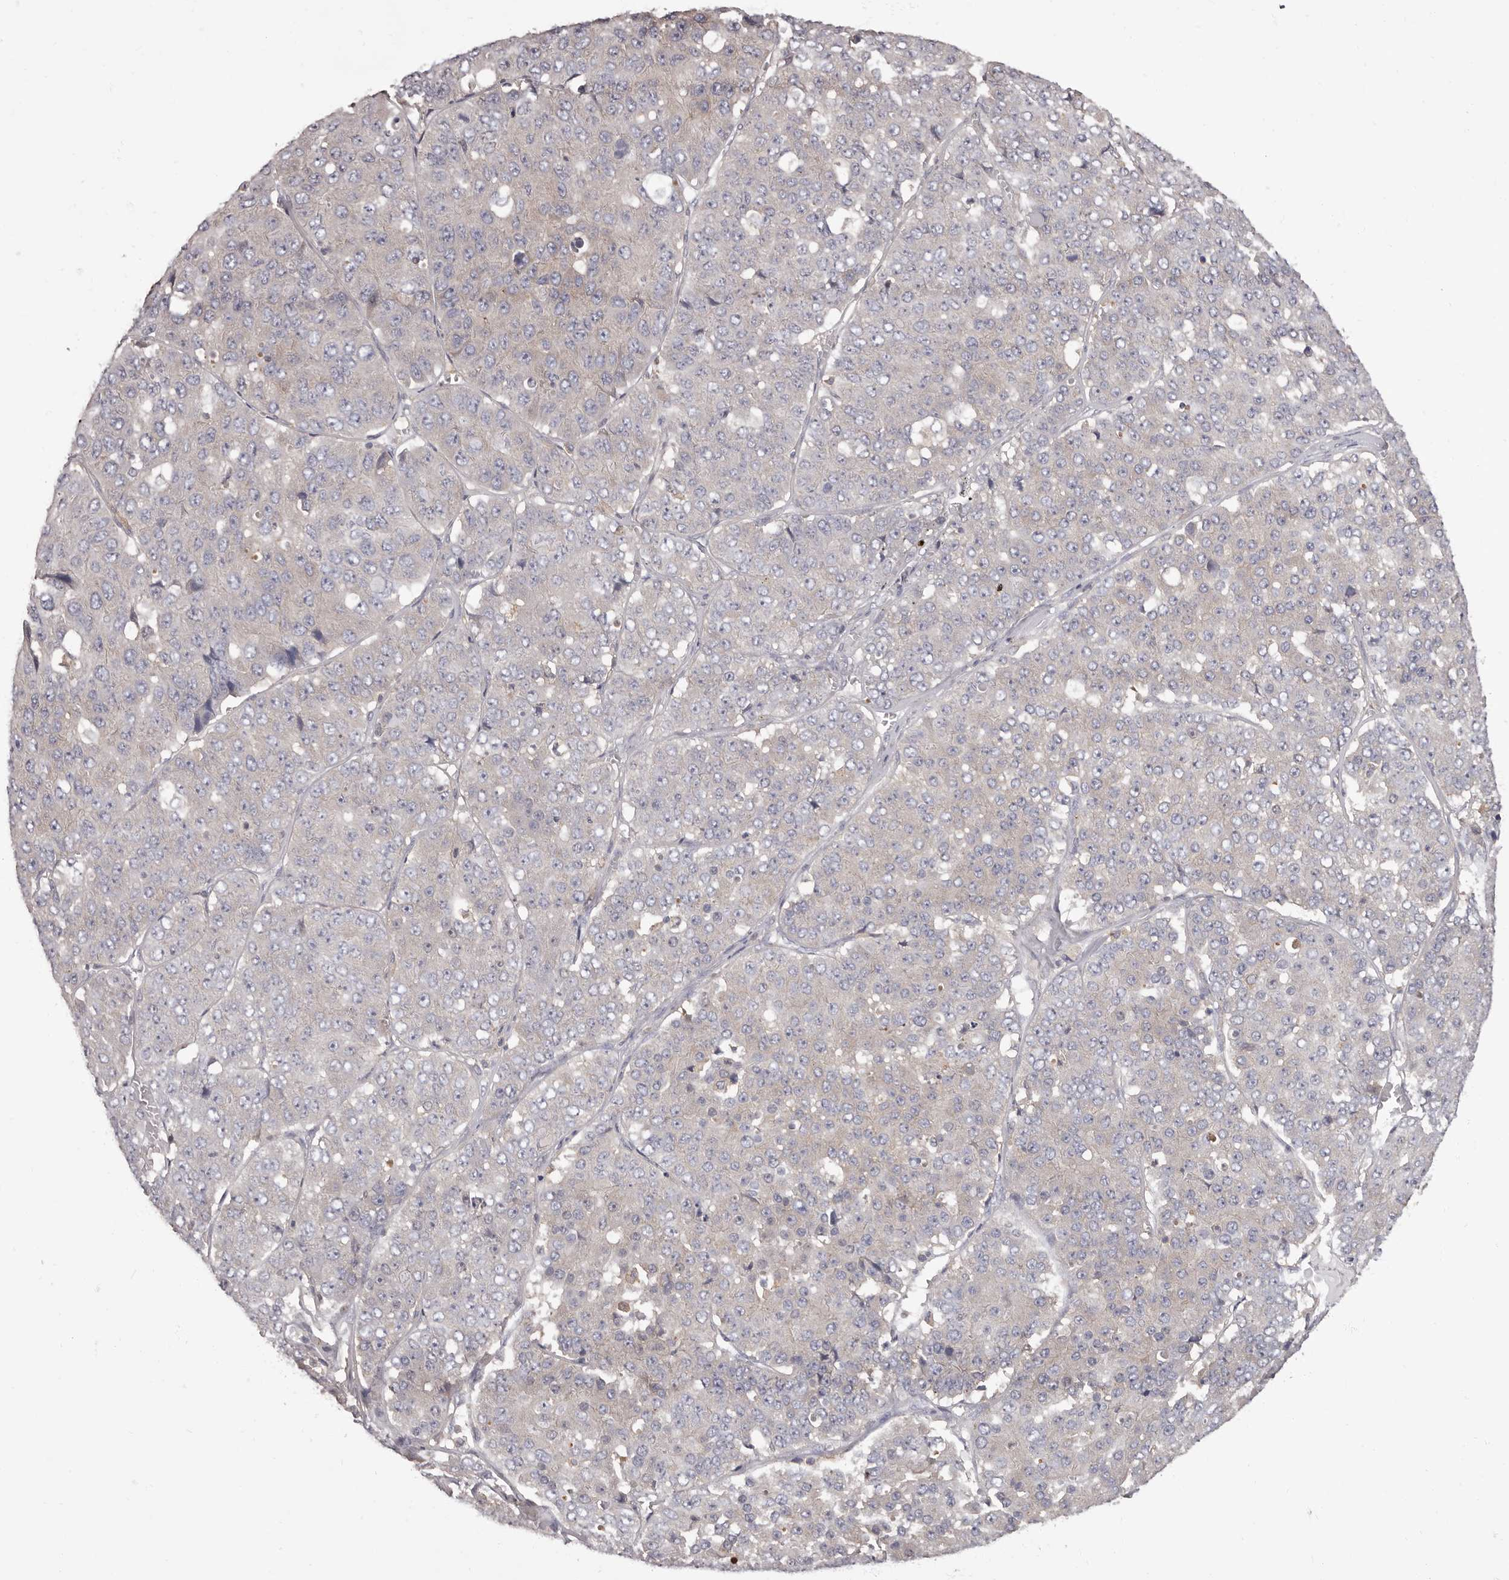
{"staining": {"intensity": "negative", "quantity": "none", "location": "none"}, "tissue": "pancreatic cancer", "cell_type": "Tumor cells", "image_type": "cancer", "snomed": [{"axis": "morphology", "description": "Adenocarcinoma, NOS"}, {"axis": "topography", "description": "Pancreas"}], "caption": "Immunohistochemistry micrograph of neoplastic tissue: human pancreatic cancer (adenocarcinoma) stained with DAB exhibits no significant protein expression in tumor cells. Brightfield microscopy of immunohistochemistry stained with DAB (brown) and hematoxylin (blue), captured at high magnification.", "gene": "APEH", "patient": {"sex": "male", "age": 50}}